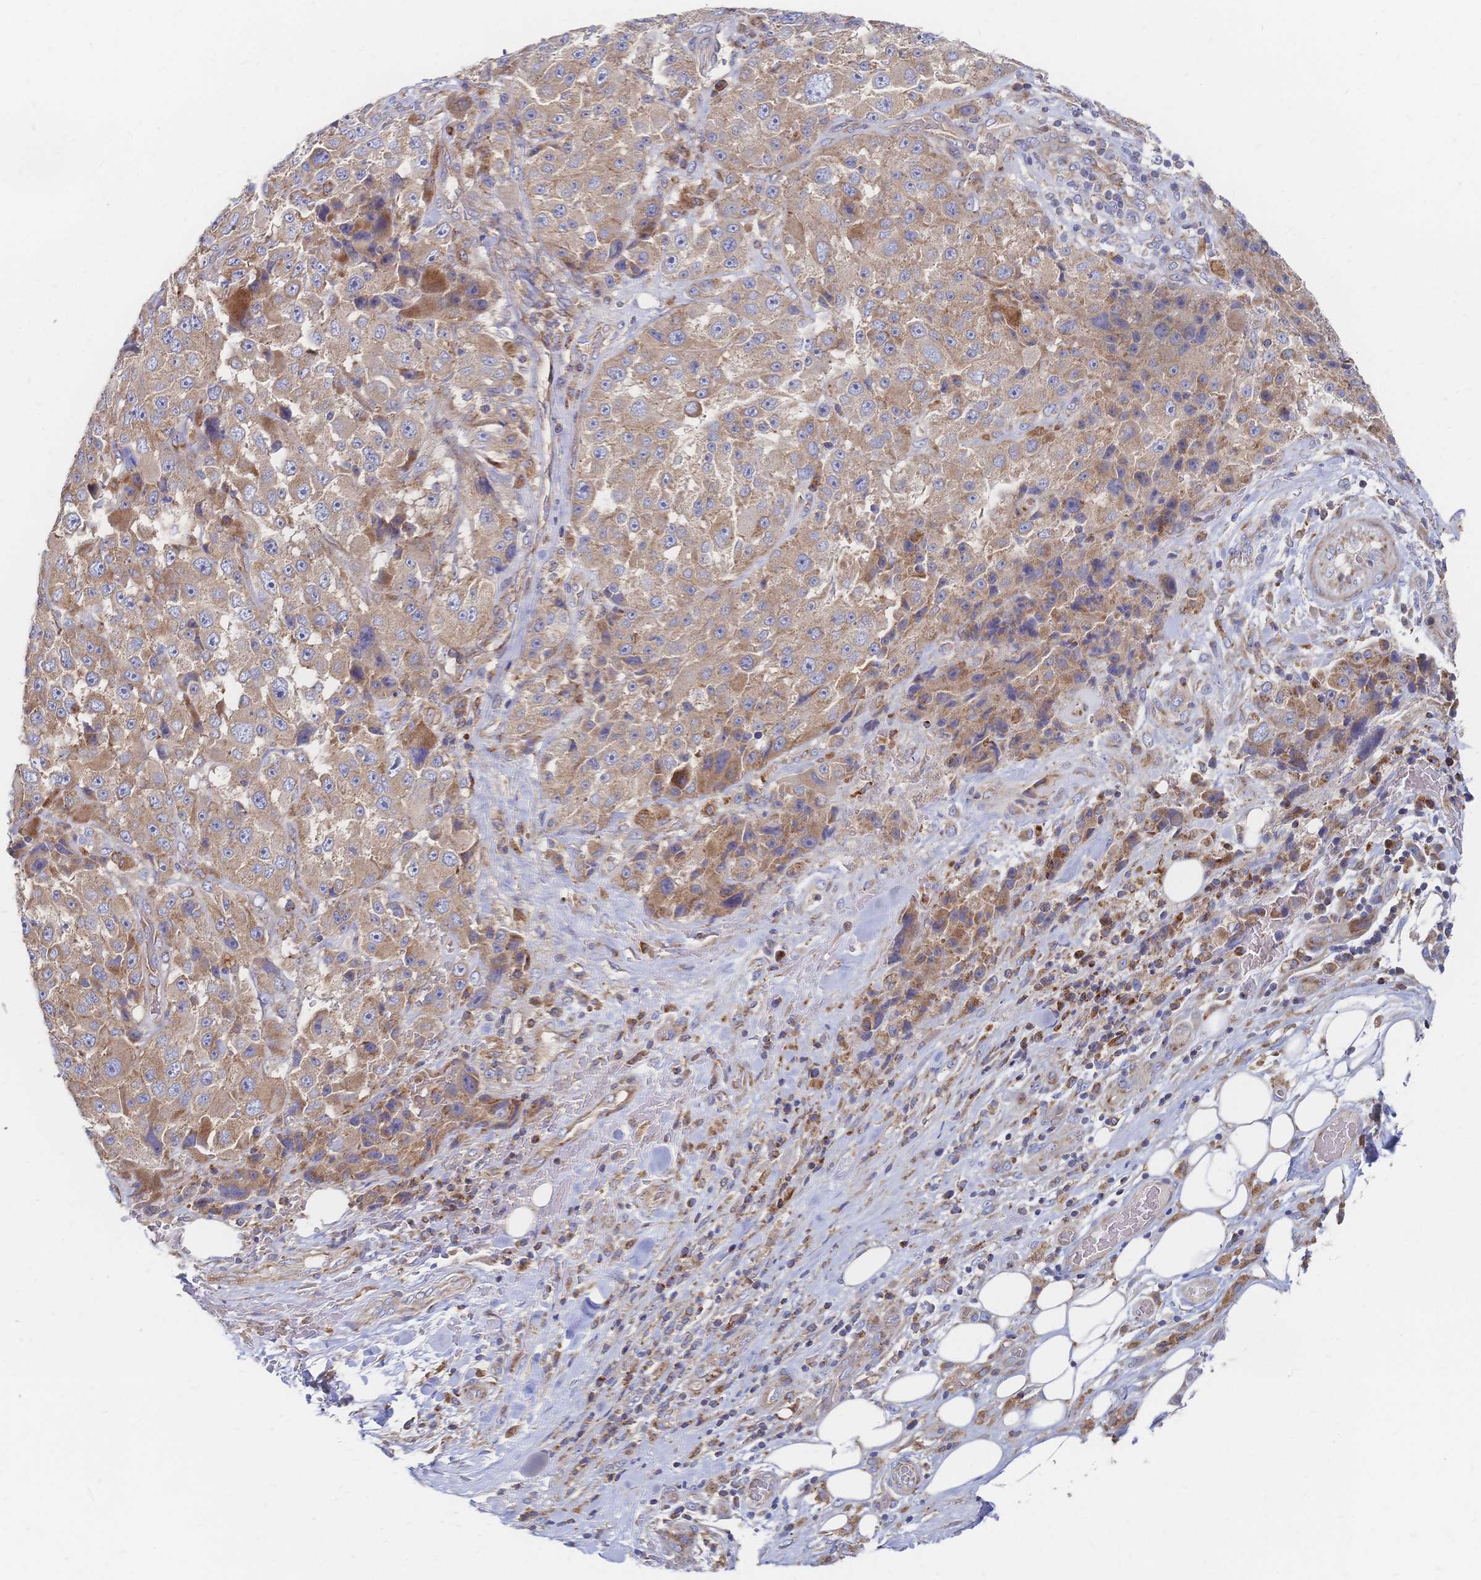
{"staining": {"intensity": "weak", "quantity": ">75%", "location": "cytoplasmic/membranous"}, "tissue": "melanoma", "cell_type": "Tumor cells", "image_type": "cancer", "snomed": [{"axis": "morphology", "description": "Malignant melanoma, Metastatic site"}, {"axis": "topography", "description": "Lymph node"}], "caption": "Malignant melanoma (metastatic site) stained with DAB (3,3'-diaminobenzidine) IHC shows low levels of weak cytoplasmic/membranous staining in about >75% of tumor cells.", "gene": "SORBS1", "patient": {"sex": "male", "age": 62}}